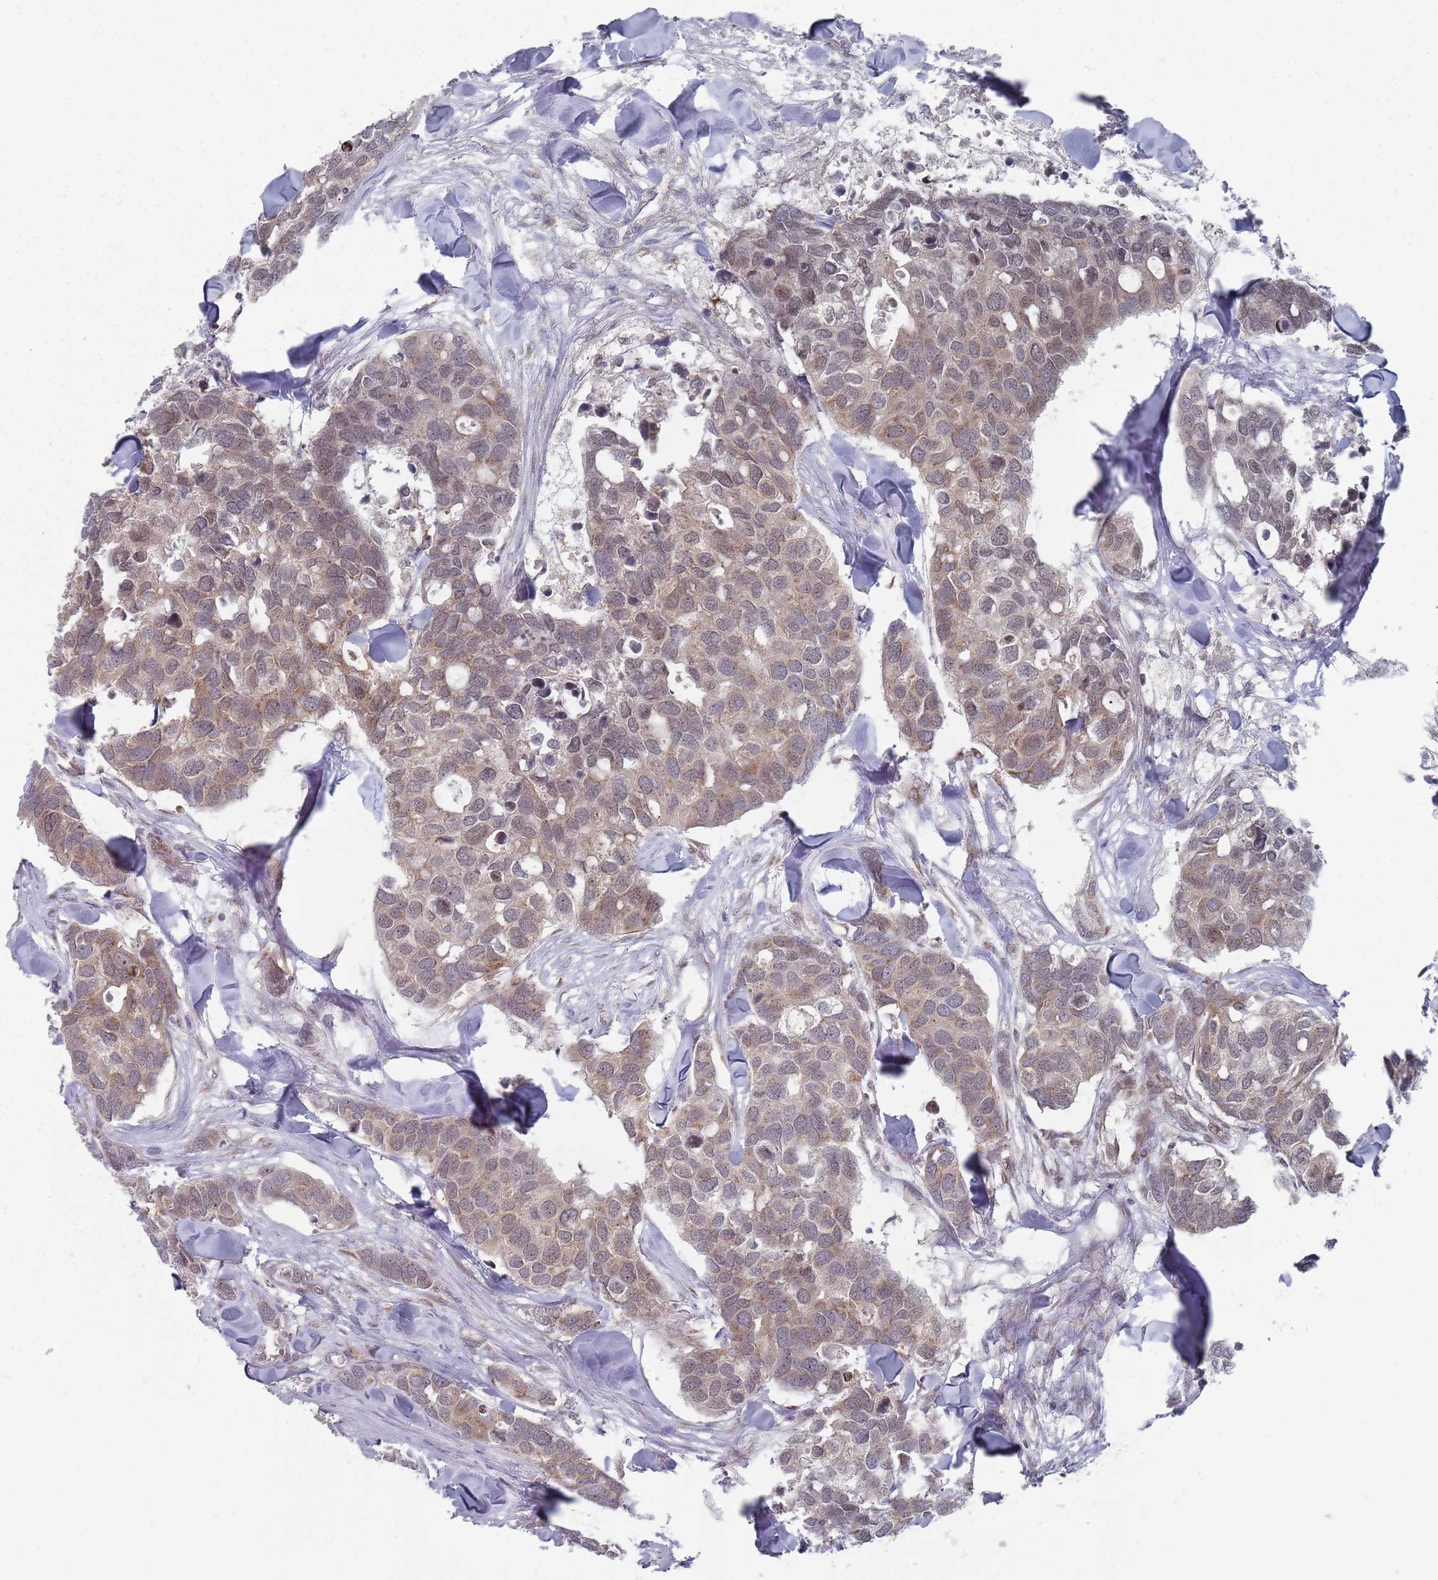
{"staining": {"intensity": "moderate", "quantity": ">75%", "location": "cytoplasmic/membranous,nuclear"}, "tissue": "breast cancer", "cell_type": "Tumor cells", "image_type": "cancer", "snomed": [{"axis": "morphology", "description": "Duct carcinoma"}, {"axis": "topography", "description": "Breast"}], "caption": "Breast cancer (intraductal carcinoma) stained for a protein (brown) demonstrates moderate cytoplasmic/membranous and nuclear positive positivity in about >75% of tumor cells.", "gene": "FMO4", "patient": {"sex": "female", "age": 83}}